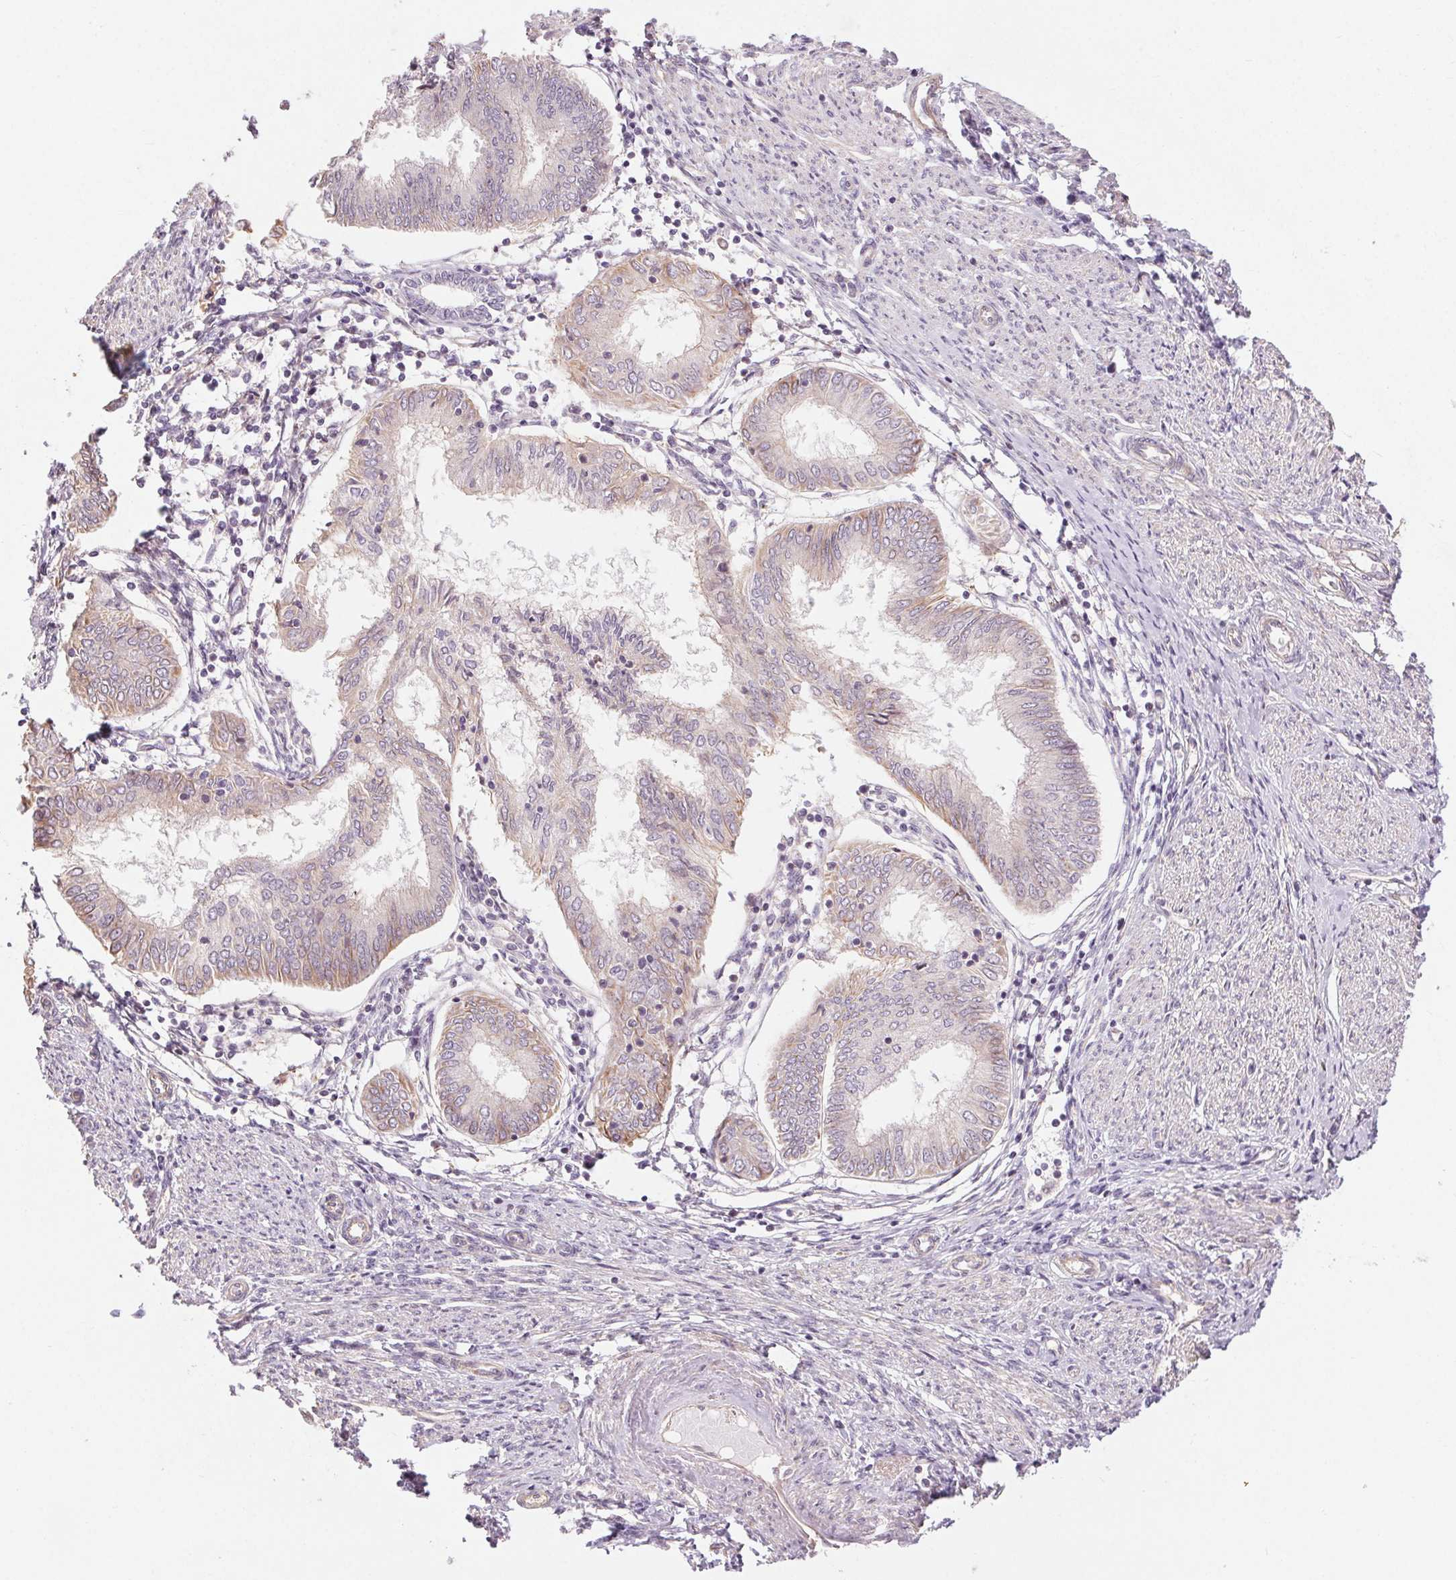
{"staining": {"intensity": "weak", "quantity": "<25%", "location": "cytoplasmic/membranous"}, "tissue": "endometrial cancer", "cell_type": "Tumor cells", "image_type": "cancer", "snomed": [{"axis": "morphology", "description": "Adenocarcinoma, NOS"}, {"axis": "topography", "description": "Endometrium"}], "caption": "Immunohistochemical staining of adenocarcinoma (endometrial) shows no significant positivity in tumor cells.", "gene": "CCSER1", "patient": {"sex": "female", "age": 68}}